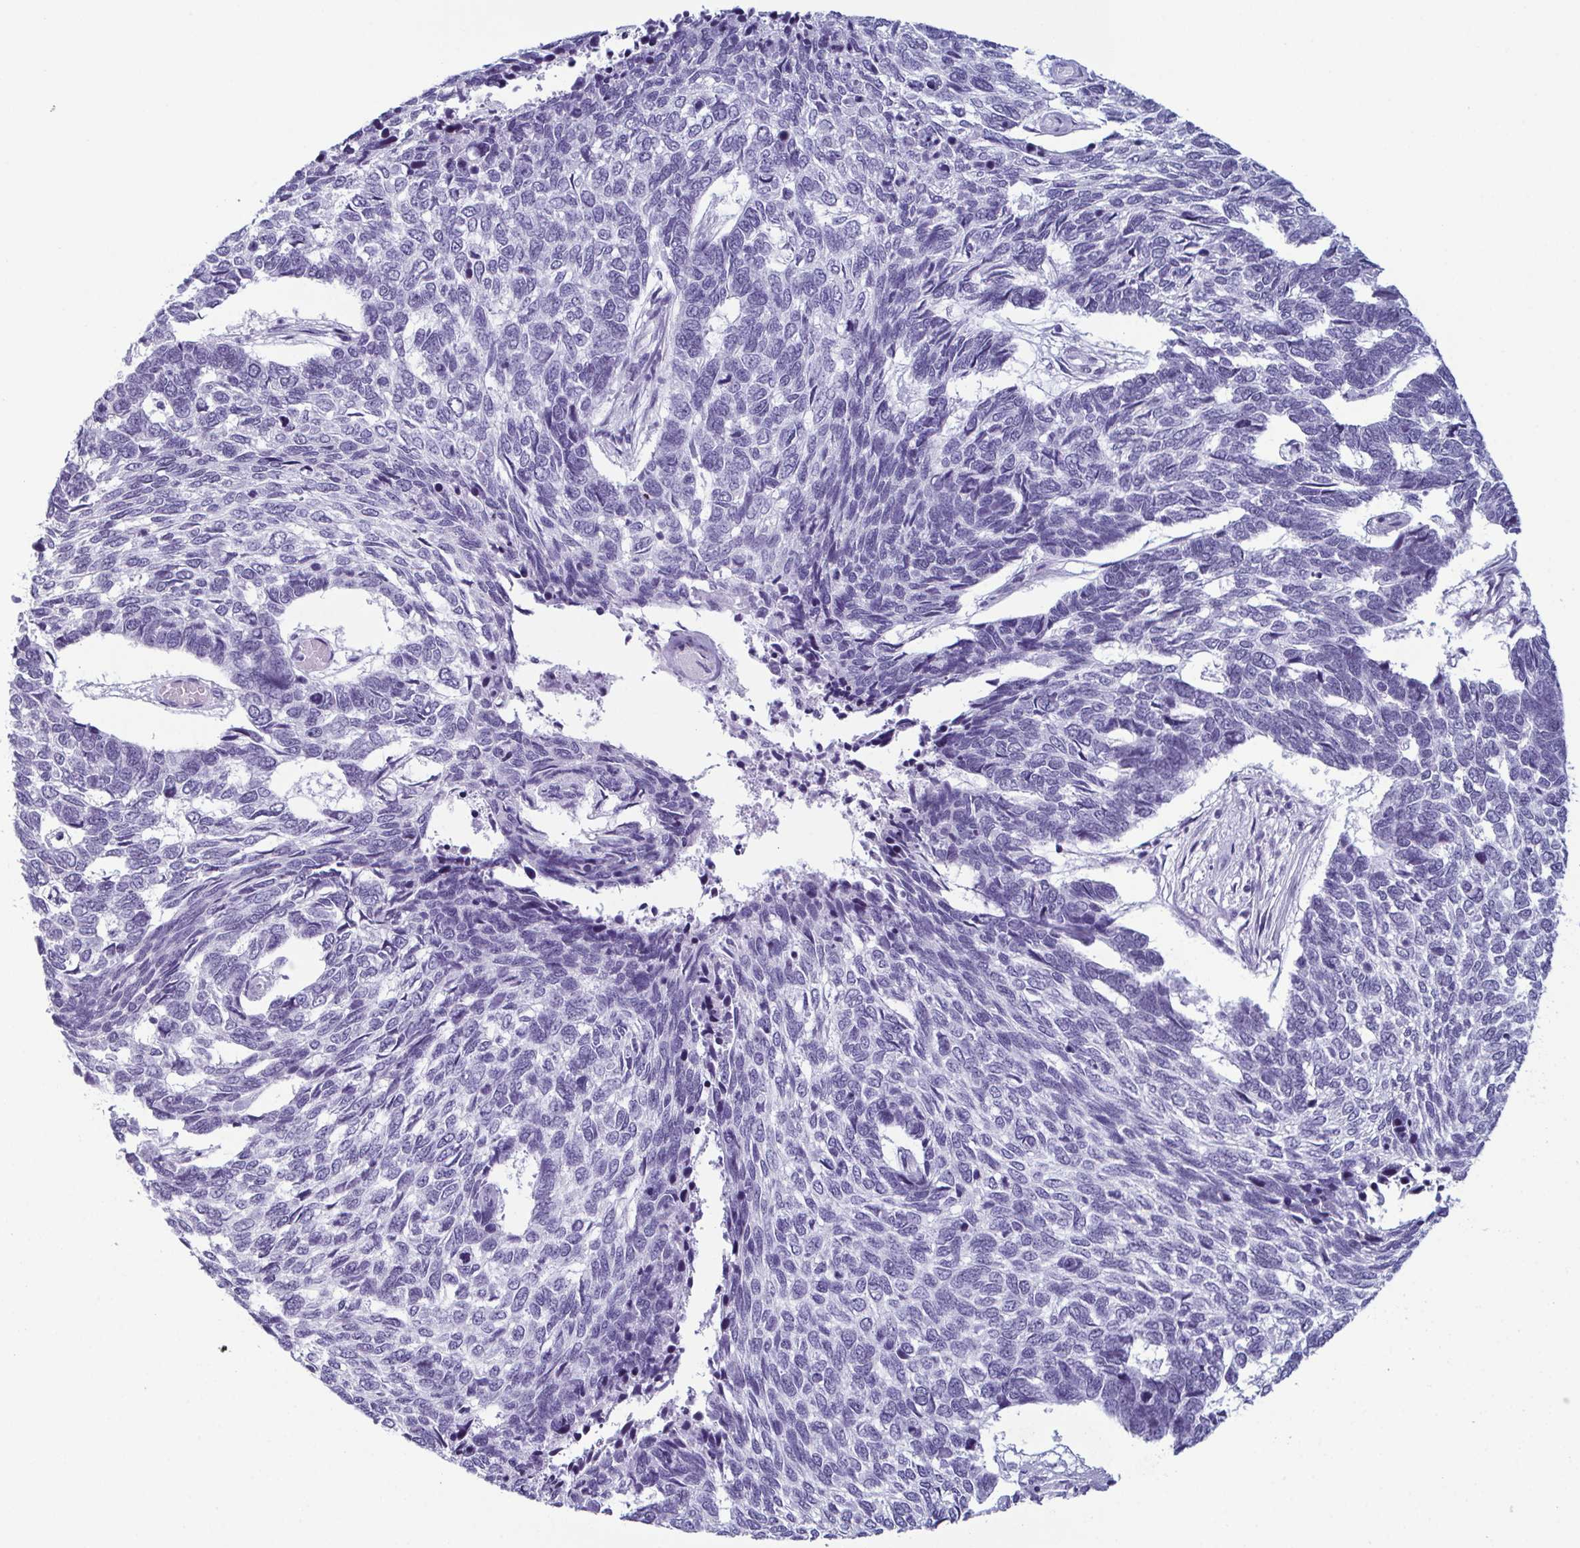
{"staining": {"intensity": "negative", "quantity": "none", "location": "none"}, "tissue": "skin cancer", "cell_type": "Tumor cells", "image_type": "cancer", "snomed": [{"axis": "morphology", "description": "Basal cell carcinoma"}, {"axis": "topography", "description": "Skin"}], "caption": "High power microscopy micrograph of an immunohistochemistry (IHC) image of skin basal cell carcinoma, revealing no significant positivity in tumor cells.", "gene": "RBM7", "patient": {"sex": "female", "age": 65}}